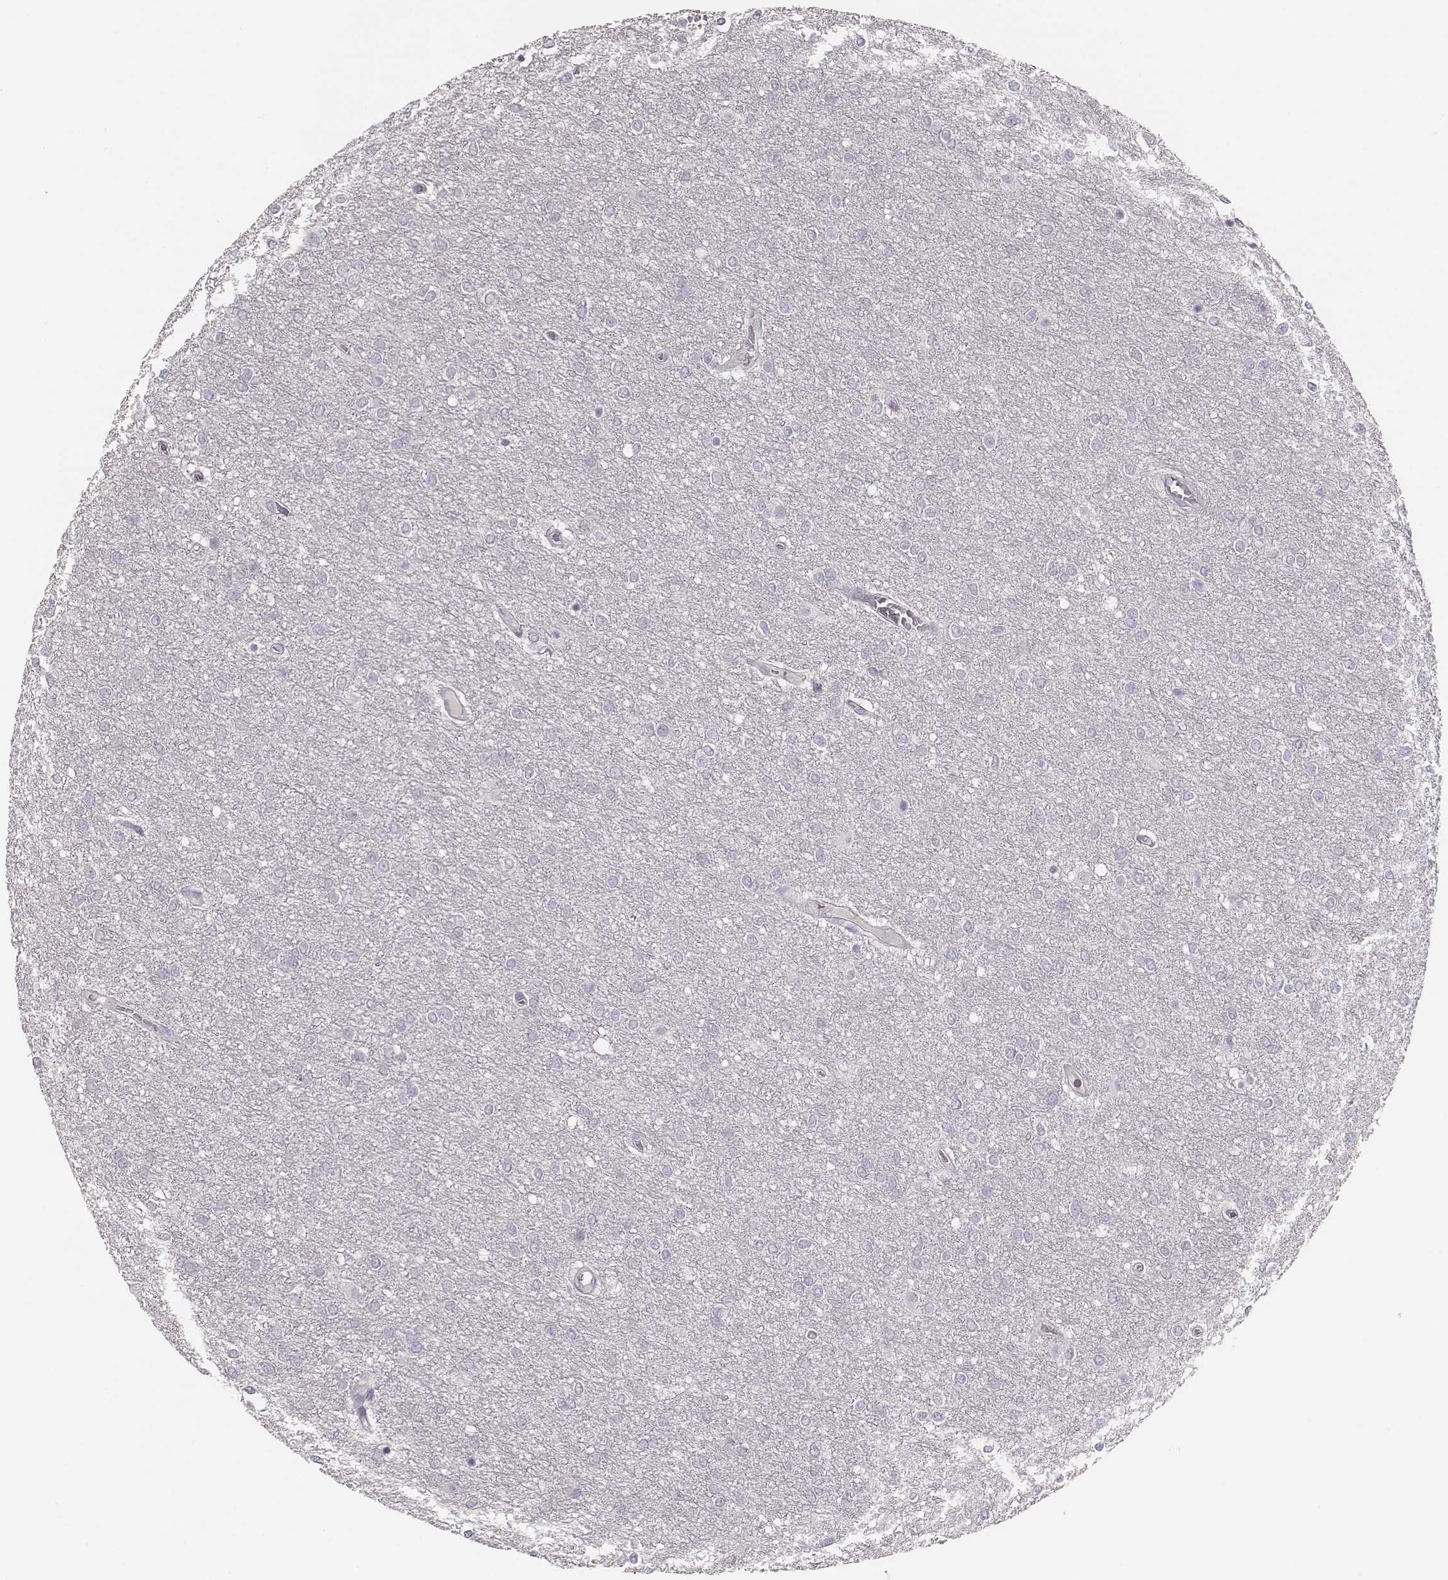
{"staining": {"intensity": "negative", "quantity": "none", "location": "none"}, "tissue": "glioma", "cell_type": "Tumor cells", "image_type": "cancer", "snomed": [{"axis": "morphology", "description": "Glioma, malignant, High grade"}, {"axis": "topography", "description": "Brain"}], "caption": "An immunohistochemistry image of glioma is shown. There is no staining in tumor cells of glioma.", "gene": "MYH6", "patient": {"sex": "female", "age": 61}}